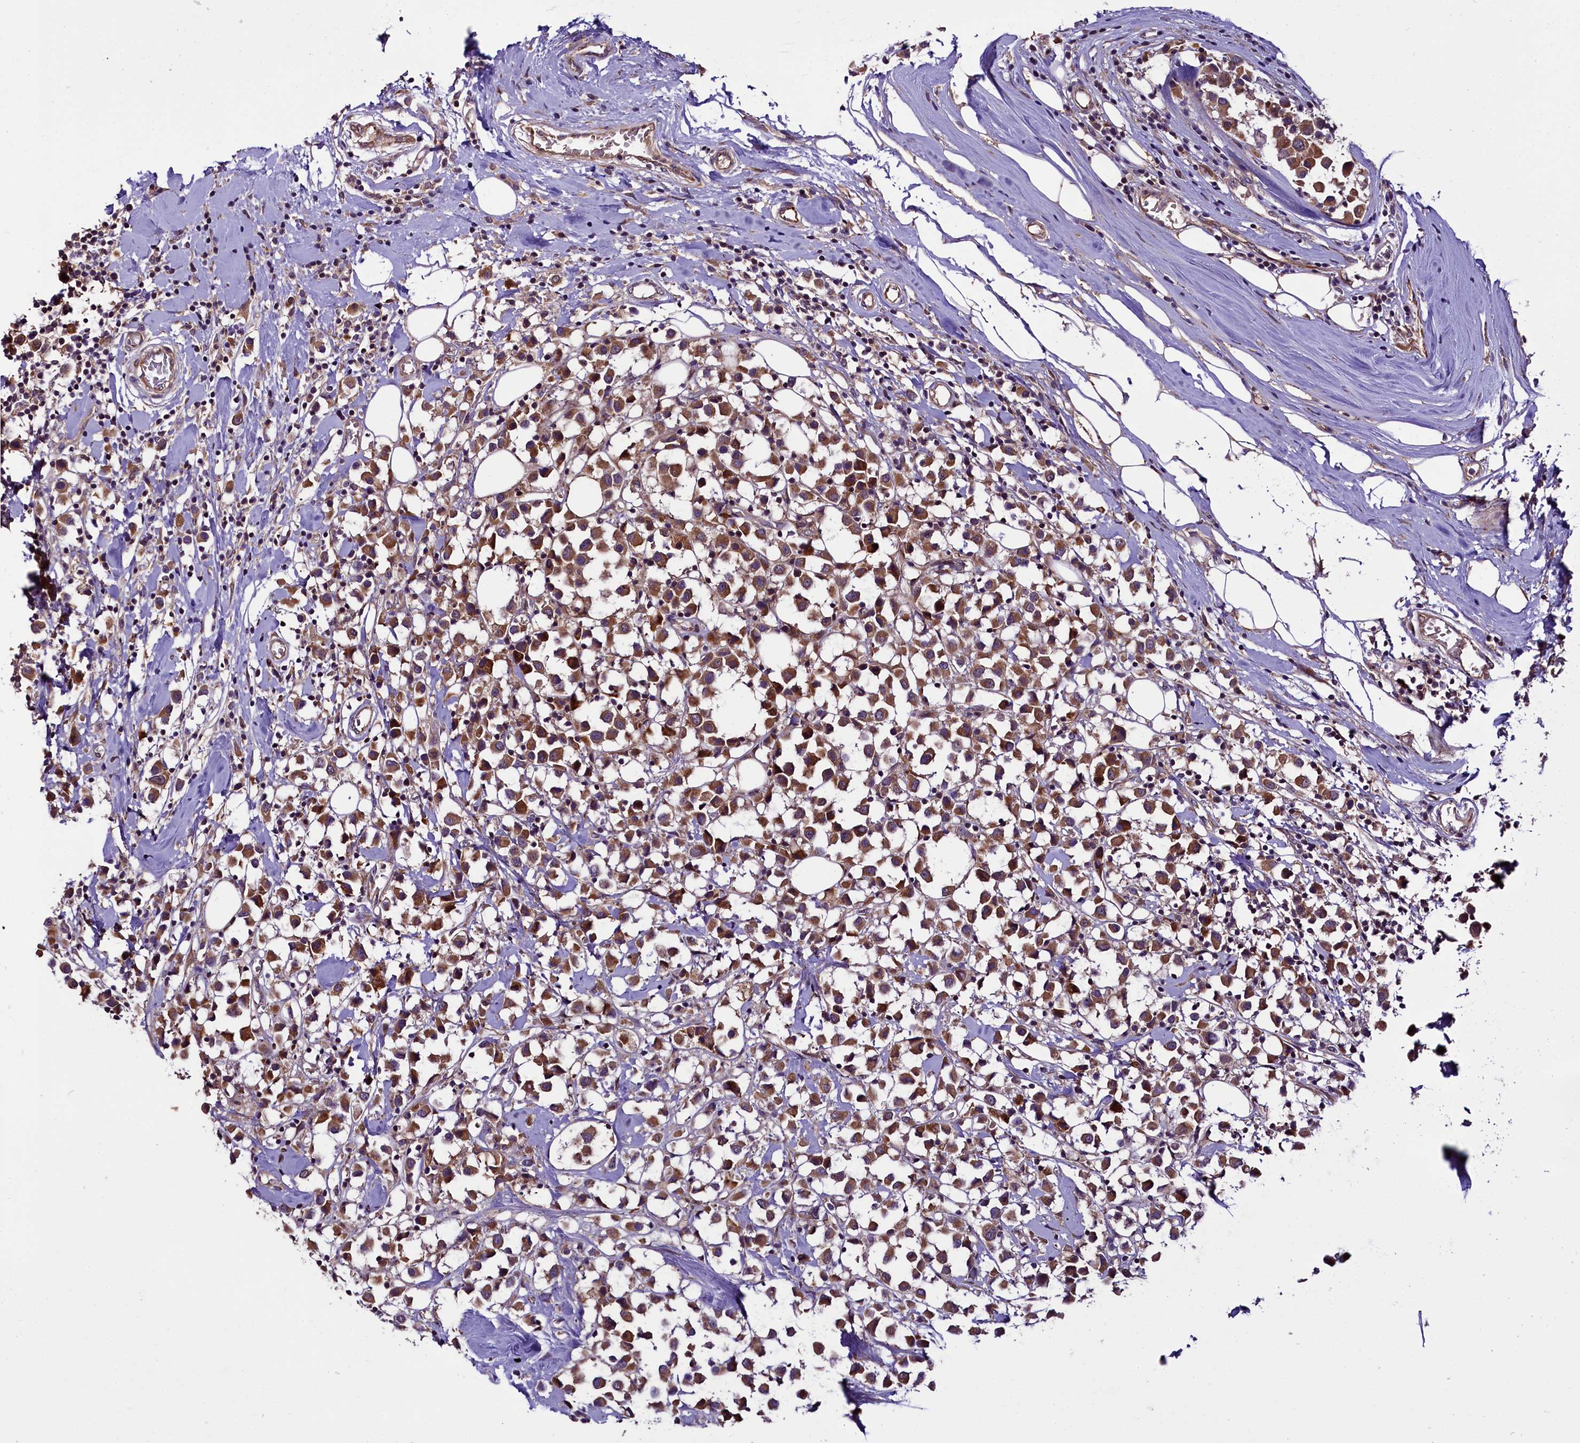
{"staining": {"intensity": "moderate", "quantity": ">75%", "location": "cytoplasmic/membranous"}, "tissue": "breast cancer", "cell_type": "Tumor cells", "image_type": "cancer", "snomed": [{"axis": "morphology", "description": "Duct carcinoma"}, {"axis": "topography", "description": "Breast"}], "caption": "Protein positivity by IHC reveals moderate cytoplasmic/membranous expression in approximately >75% of tumor cells in infiltrating ductal carcinoma (breast).", "gene": "RPUSD2", "patient": {"sex": "female", "age": 61}}